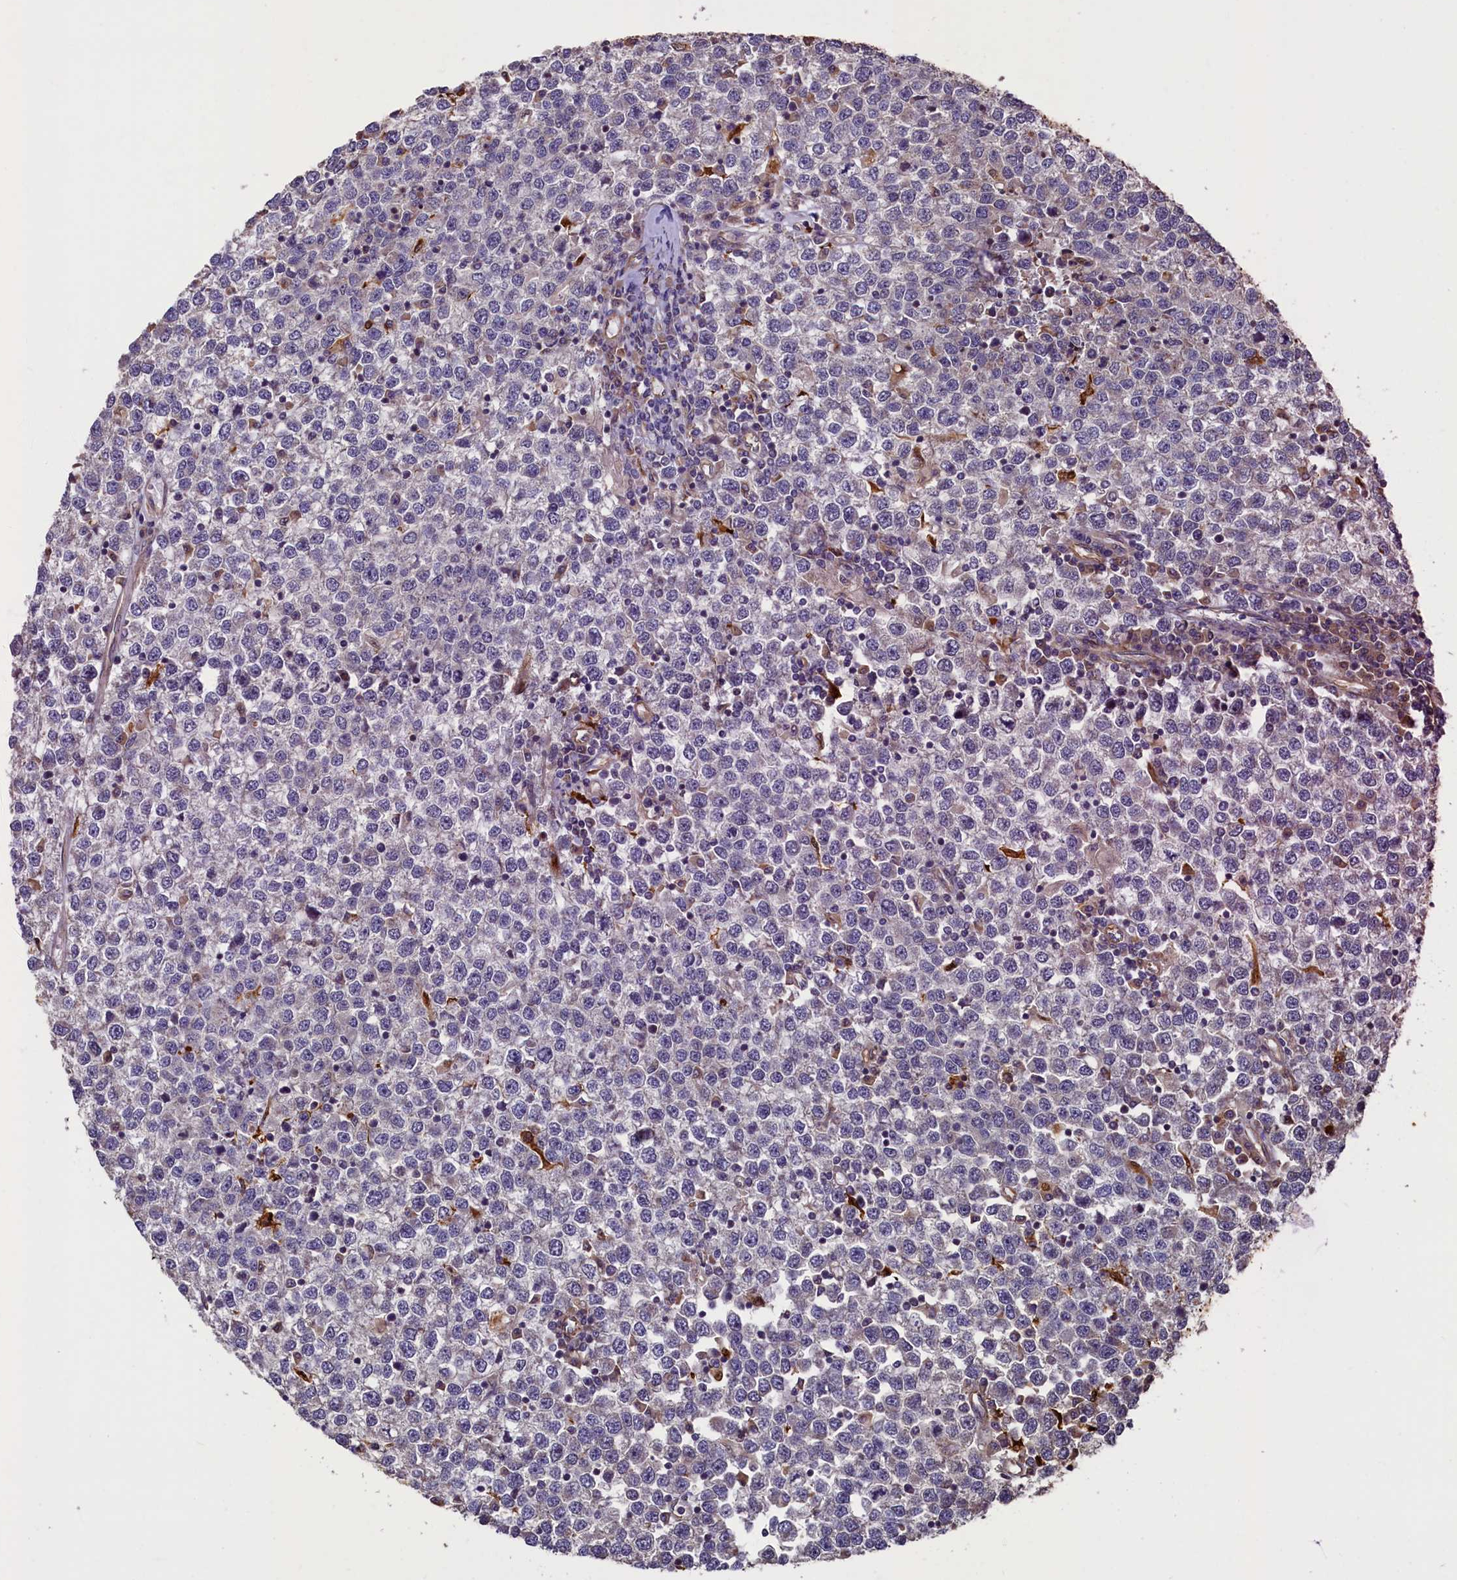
{"staining": {"intensity": "negative", "quantity": "none", "location": "none"}, "tissue": "testis cancer", "cell_type": "Tumor cells", "image_type": "cancer", "snomed": [{"axis": "morphology", "description": "Seminoma, NOS"}, {"axis": "topography", "description": "Testis"}], "caption": "The image shows no significant expression in tumor cells of seminoma (testis).", "gene": "CCDC102B", "patient": {"sex": "male", "age": 65}}